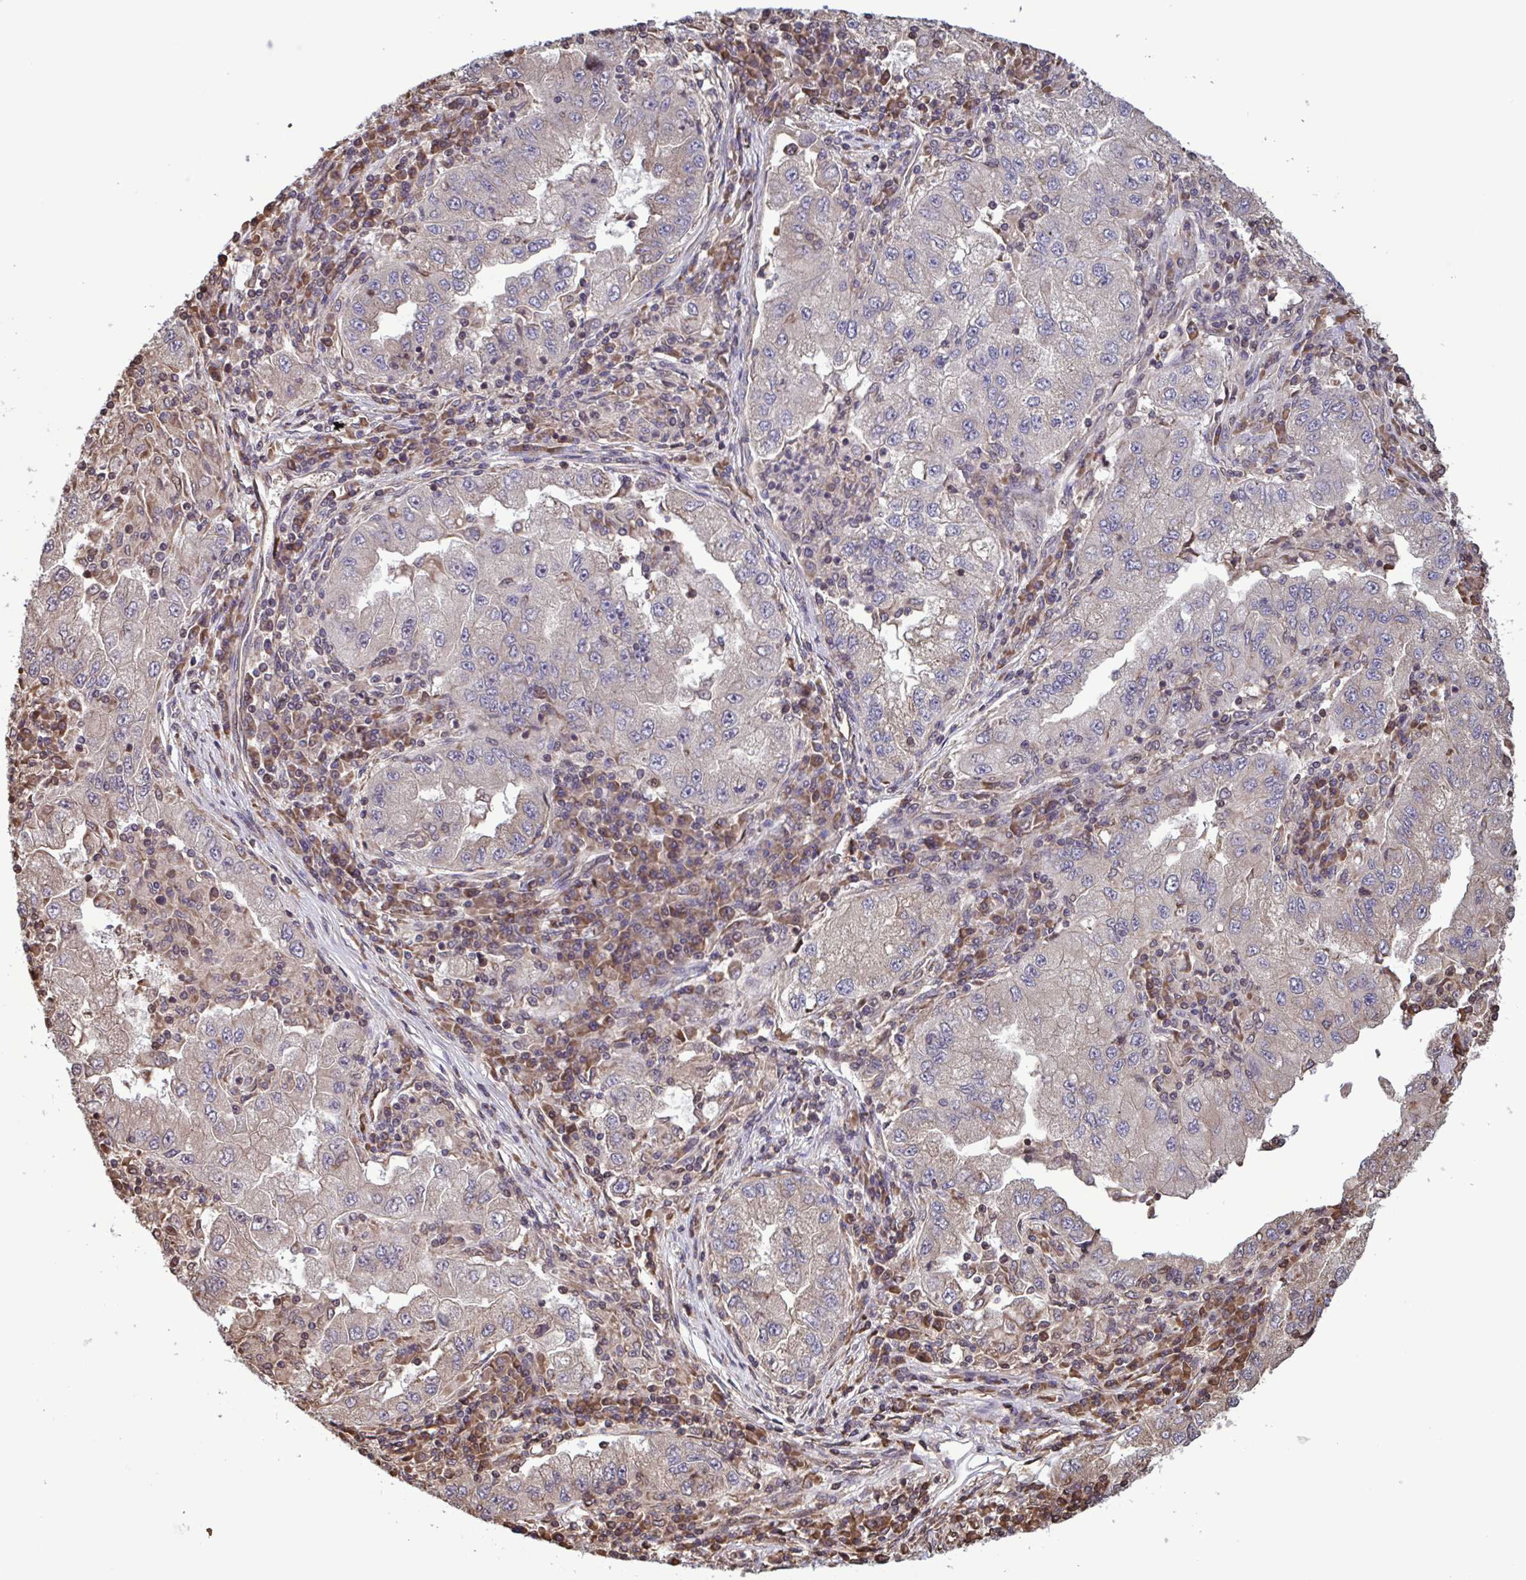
{"staining": {"intensity": "negative", "quantity": "none", "location": "none"}, "tissue": "lung cancer", "cell_type": "Tumor cells", "image_type": "cancer", "snomed": [{"axis": "morphology", "description": "Adenocarcinoma, NOS"}, {"axis": "morphology", "description": "Adenocarcinoma primary or metastatic"}, {"axis": "topography", "description": "Lung"}], "caption": "IHC histopathology image of human lung adenocarcinoma primary or metastatic stained for a protein (brown), which exhibits no positivity in tumor cells. (DAB immunohistochemistry (IHC), high magnification).", "gene": "SEC63", "patient": {"sex": "male", "age": 74}}